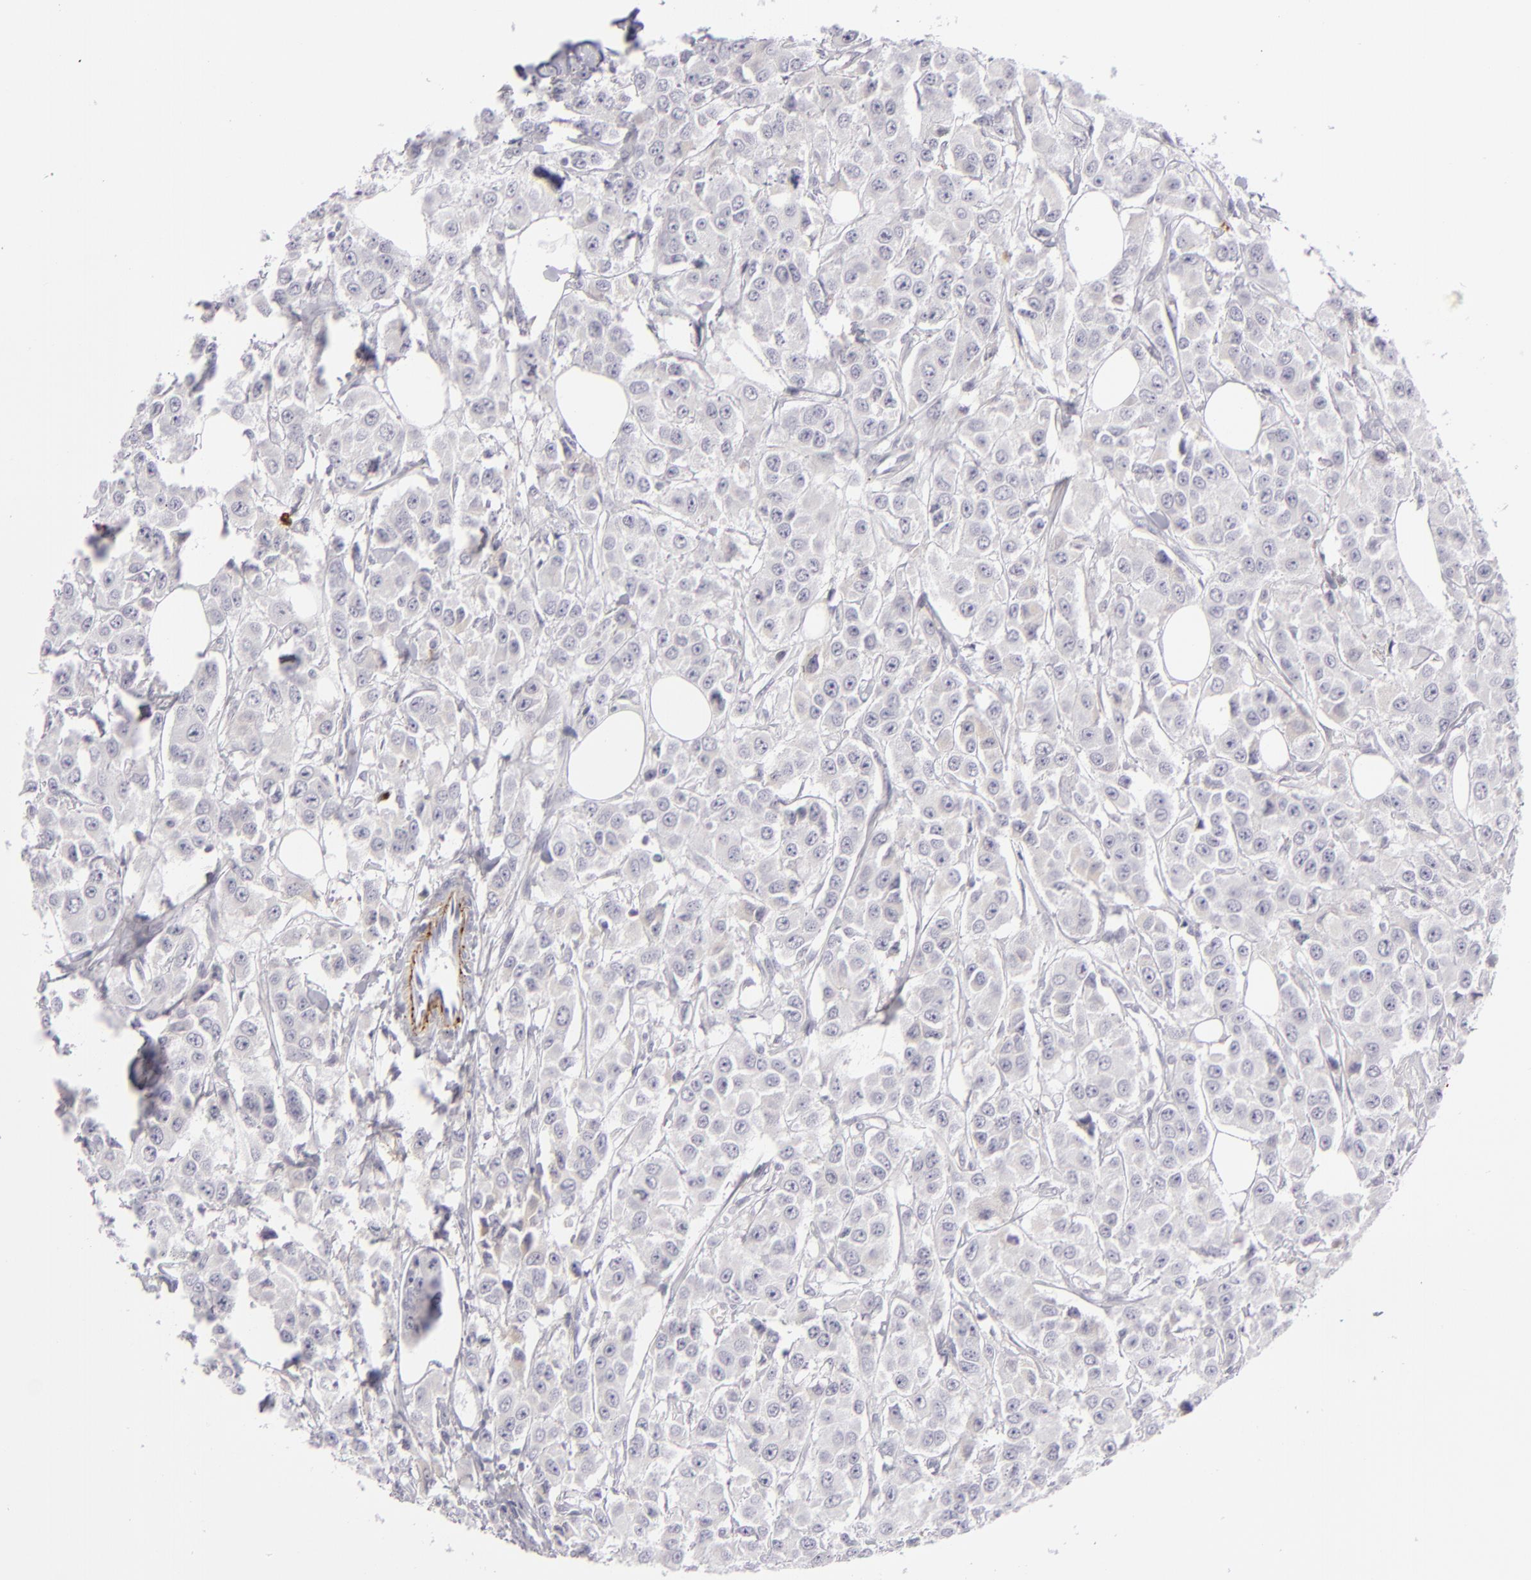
{"staining": {"intensity": "negative", "quantity": "none", "location": "none"}, "tissue": "breast cancer", "cell_type": "Tumor cells", "image_type": "cancer", "snomed": [{"axis": "morphology", "description": "Duct carcinoma"}, {"axis": "topography", "description": "Breast"}], "caption": "Immunohistochemistry histopathology image of intraductal carcinoma (breast) stained for a protein (brown), which demonstrates no staining in tumor cells.", "gene": "C9", "patient": {"sex": "female", "age": 58}}